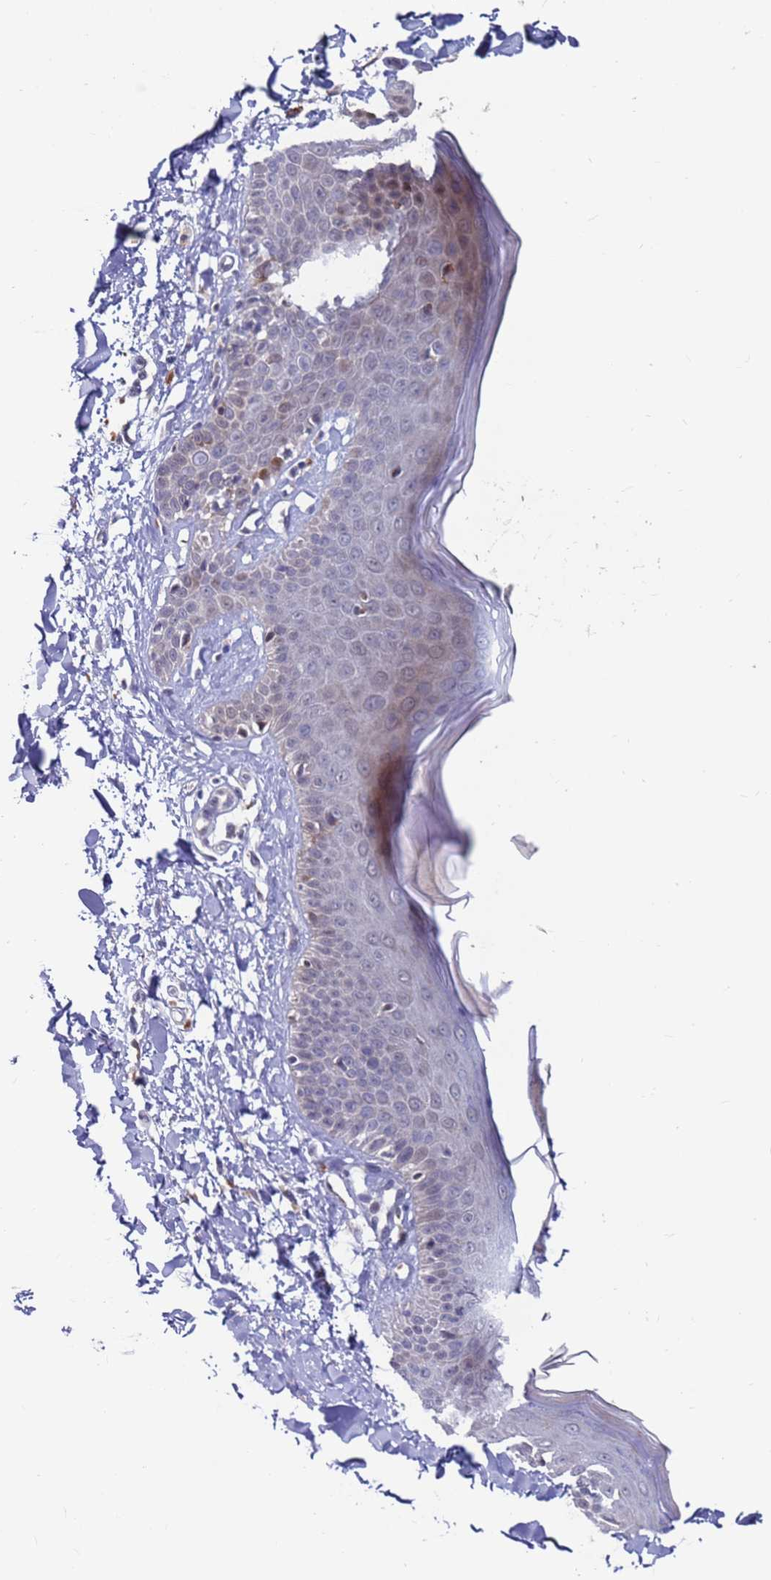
{"staining": {"intensity": "negative", "quantity": "none", "location": "none"}, "tissue": "skin", "cell_type": "Fibroblasts", "image_type": "normal", "snomed": [{"axis": "morphology", "description": "Normal tissue, NOS"}, {"axis": "topography", "description": "Skin"}], "caption": "This is a micrograph of immunohistochemistry (IHC) staining of unremarkable skin, which shows no positivity in fibroblasts. (Immunohistochemistry (ihc), brightfield microscopy, high magnification).", "gene": "FBXO27", "patient": {"sex": "male", "age": 52}}